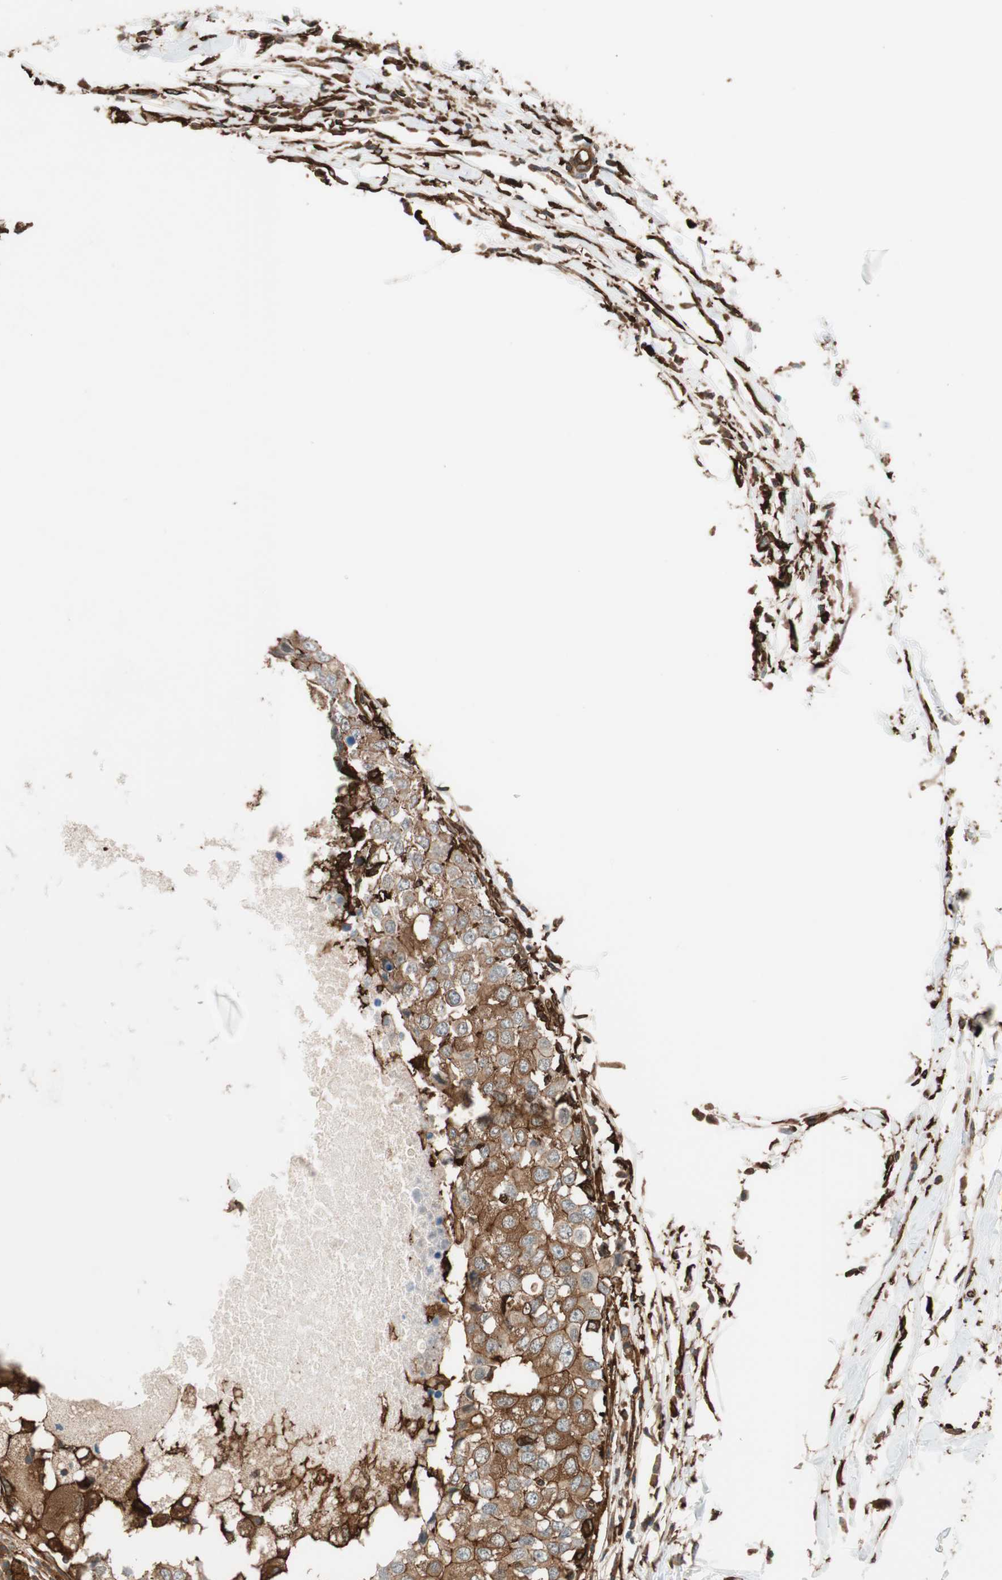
{"staining": {"intensity": "strong", "quantity": ">75%", "location": "cytoplasmic/membranous"}, "tissue": "breast cancer", "cell_type": "Tumor cells", "image_type": "cancer", "snomed": [{"axis": "morphology", "description": "Duct carcinoma"}, {"axis": "topography", "description": "Breast"}], "caption": "Breast cancer stained for a protein (brown) reveals strong cytoplasmic/membranous positive expression in about >75% of tumor cells.", "gene": "VASP", "patient": {"sex": "female", "age": 27}}